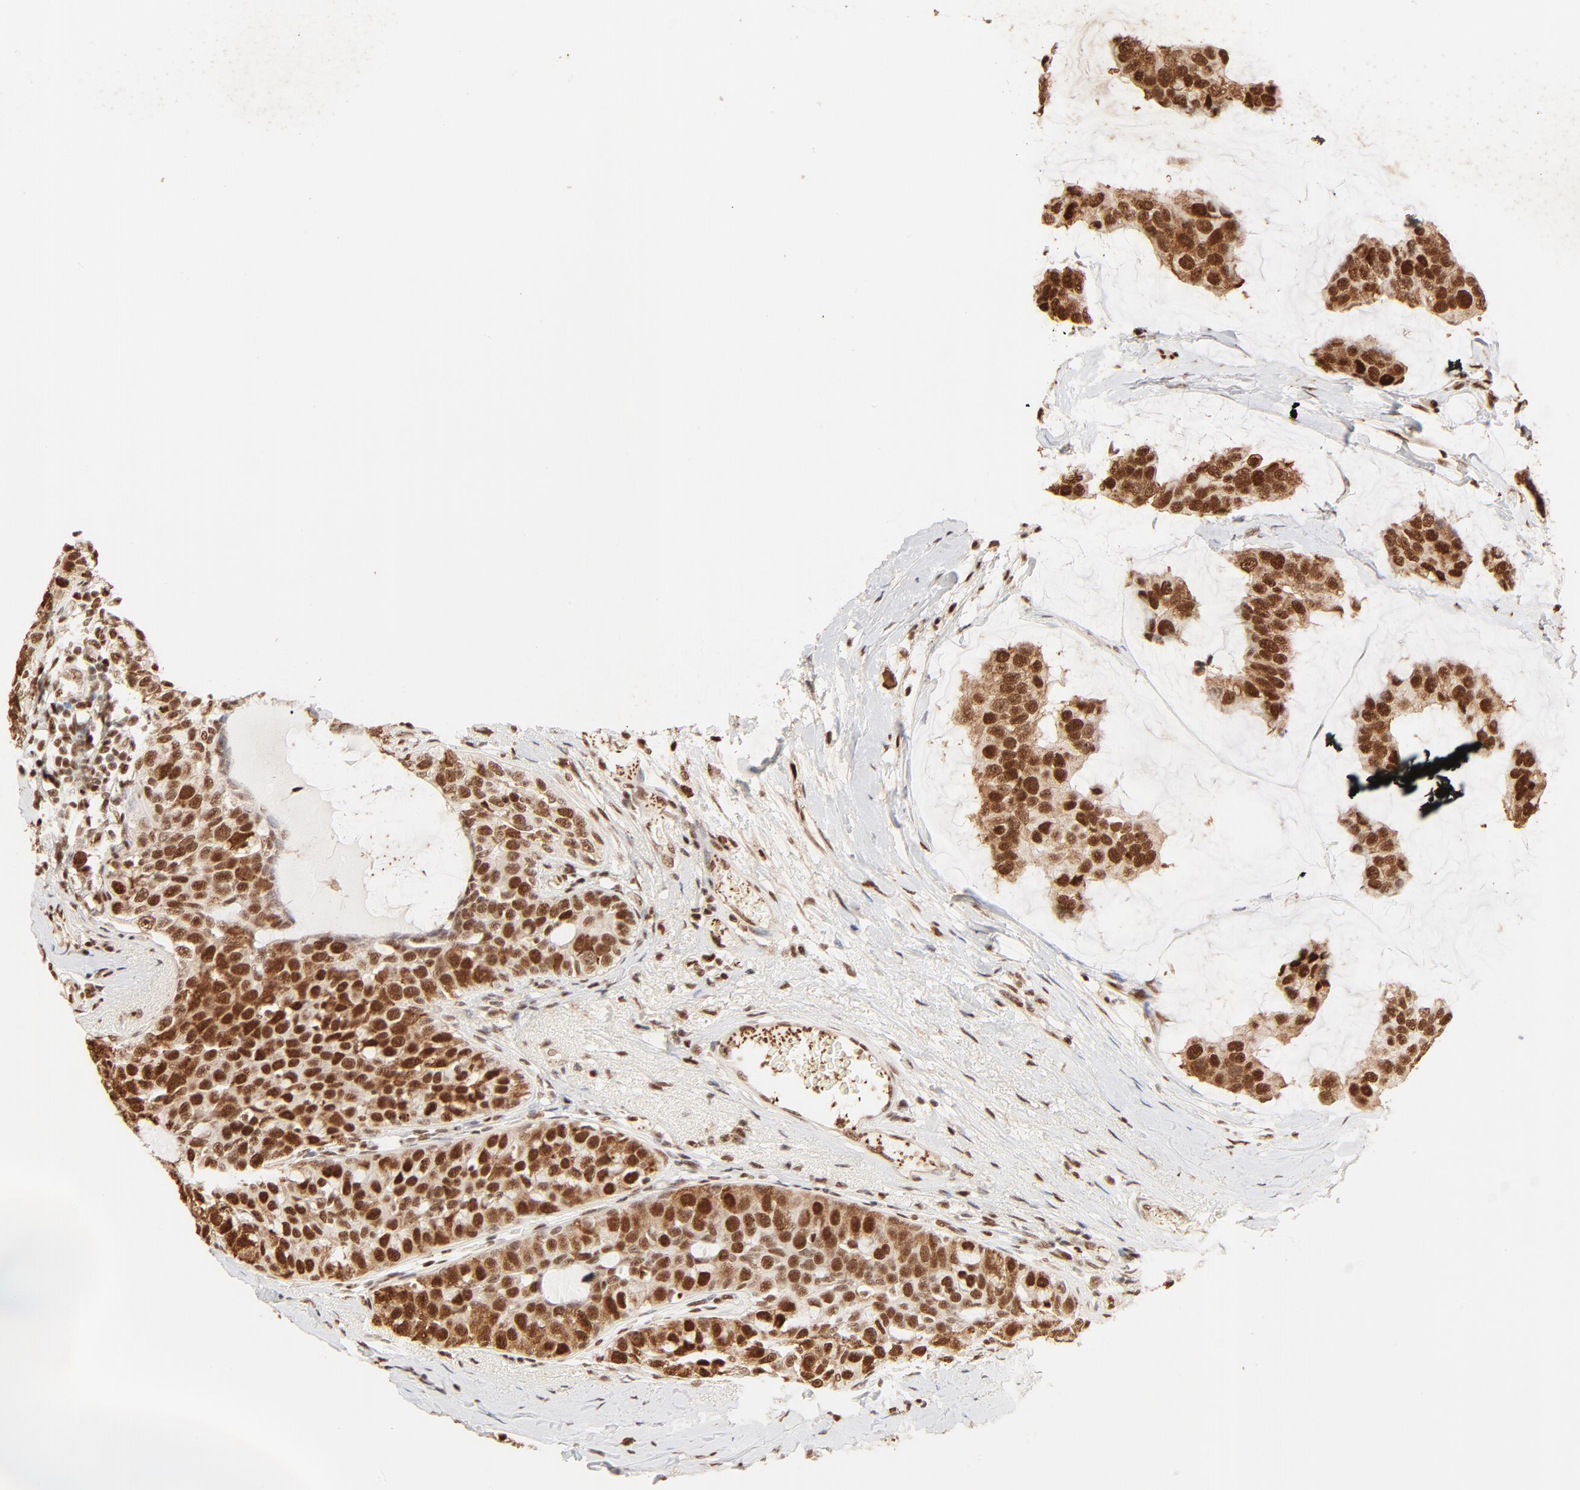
{"staining": {"intensity": "strong", "quantity": ">75%", "location": "cytoplasmic/membranous,nuclear"}, "tissue": "breast cancer", "cell_type": "Tumor cells", "image_type": "cancer", "snomed": [{"axis": "morphology", "description": "Normal tissue, NOS"}, {"axis": "morphology", "description": "Duct carcinoma"}, {"axis": "topography", "description": "Breast"}], "caption": "Infiltrating ductal carcinoma (breast) stained with a brown dye shows strong cytoplasmic/membranous and nuclear positive positivity in approximately >75% of tumor cells.", "gene": "FAM50A", "patient": {"sex": "female", "age": 50}}